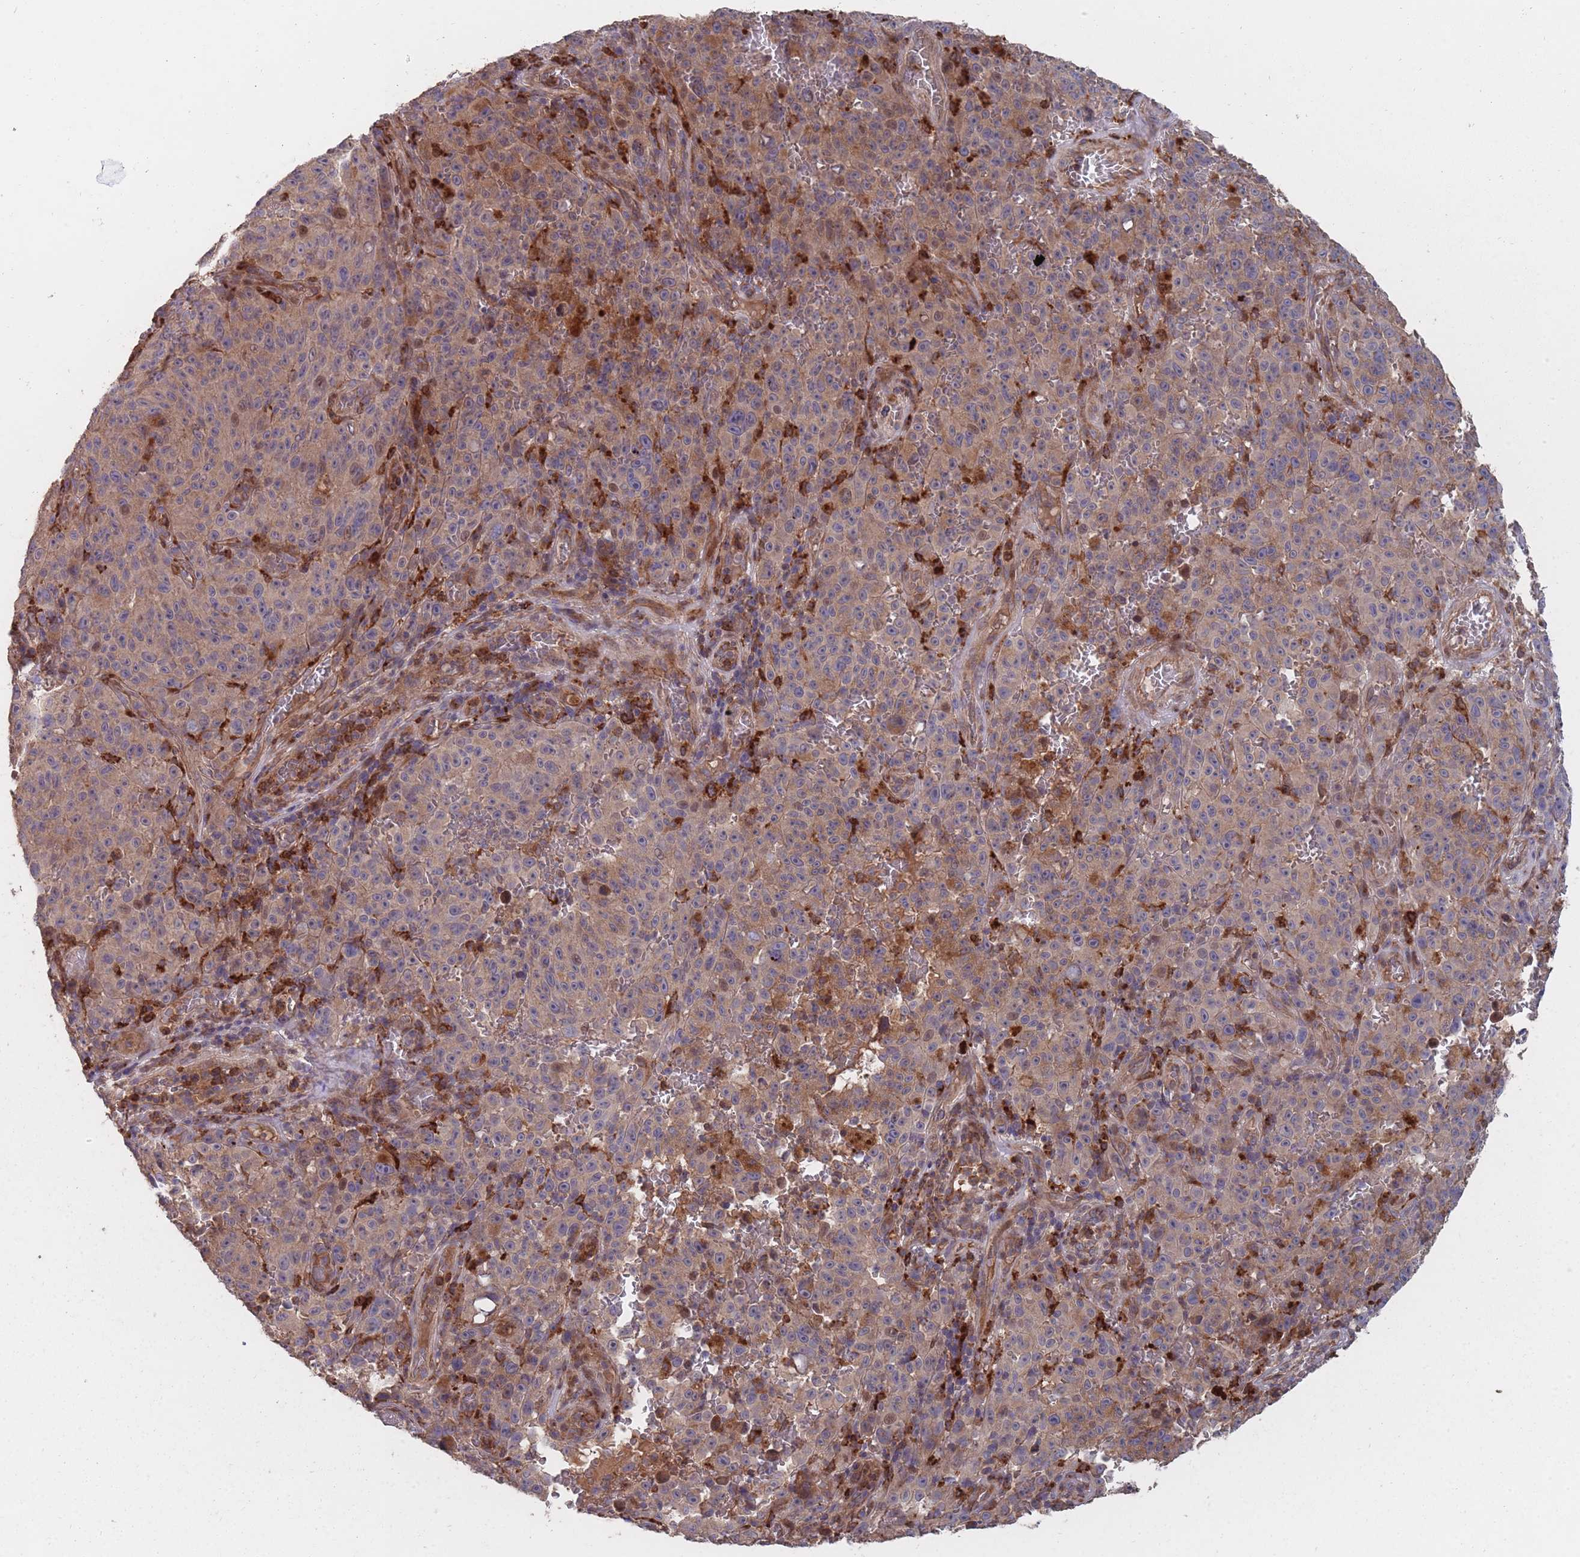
{"staining": {"intensity": "moderate", "quantity": "<25%", "location": "cytoplasmic/membranous"}, "tissue": "melanoma", "cell_type": "Tumor cells", "image_type": "cancer", "snomed": [{"axis": "morphology", "description": "Malignant melanoma, NOS"}, {"axis": "topography", "description": "Skin"}], "caption": "Approximately <25% of tumor cells in malignant melanoma reveal moderate cytoplasmic/membranous protein expression as visualized by brown immunohistochemical staining.", "gene": "THSD7B", "patient": {"sex": "female", "age": 82}}